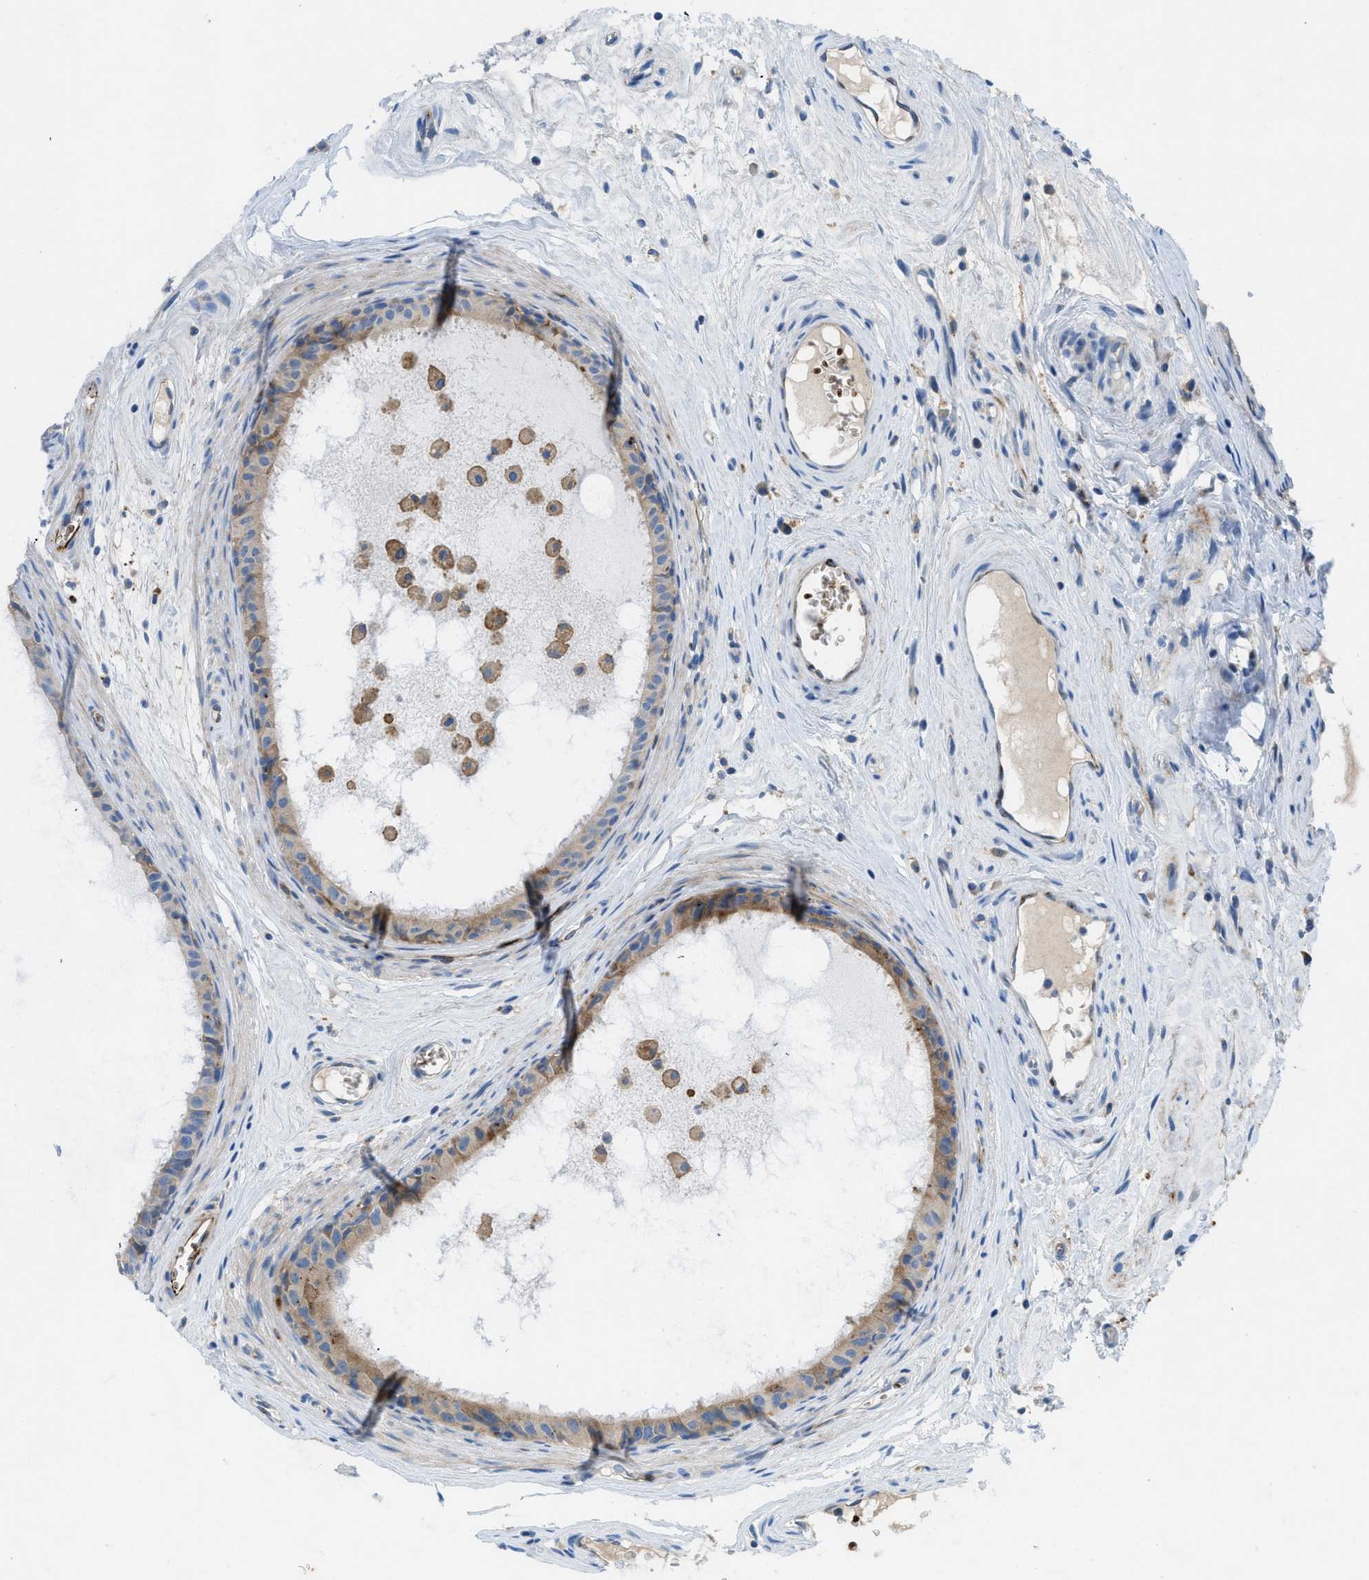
{"staining": {"intensity": "weak", "quantity": ">75%", "location": "cytoplasmic/membranous"}, "tissue": "epididymis", "cell_type": "Glandular cells", "image_type": "normal", "snomed": [{"axis": "morphology", "description": "Normal tissue, NOS"}, {"axis": "morphology", "description": "Inflammation, NOS"}, {"axis": "topography", "description": "Epididymis"}], "caption": "Immunohistochemistry staining of benign epididymis, which reveals low levels of weak cytoplasmic/membranous expression in about >75% of glandular cells indicating weak cytoplasmic/membranous protein staining. The staining was performed using DAB (brown) for protein detection and nuclei were counterstained in hematoxylin (blue).", "gene": "ZNF831", "patient": {"sex": "male", "age": 85}}